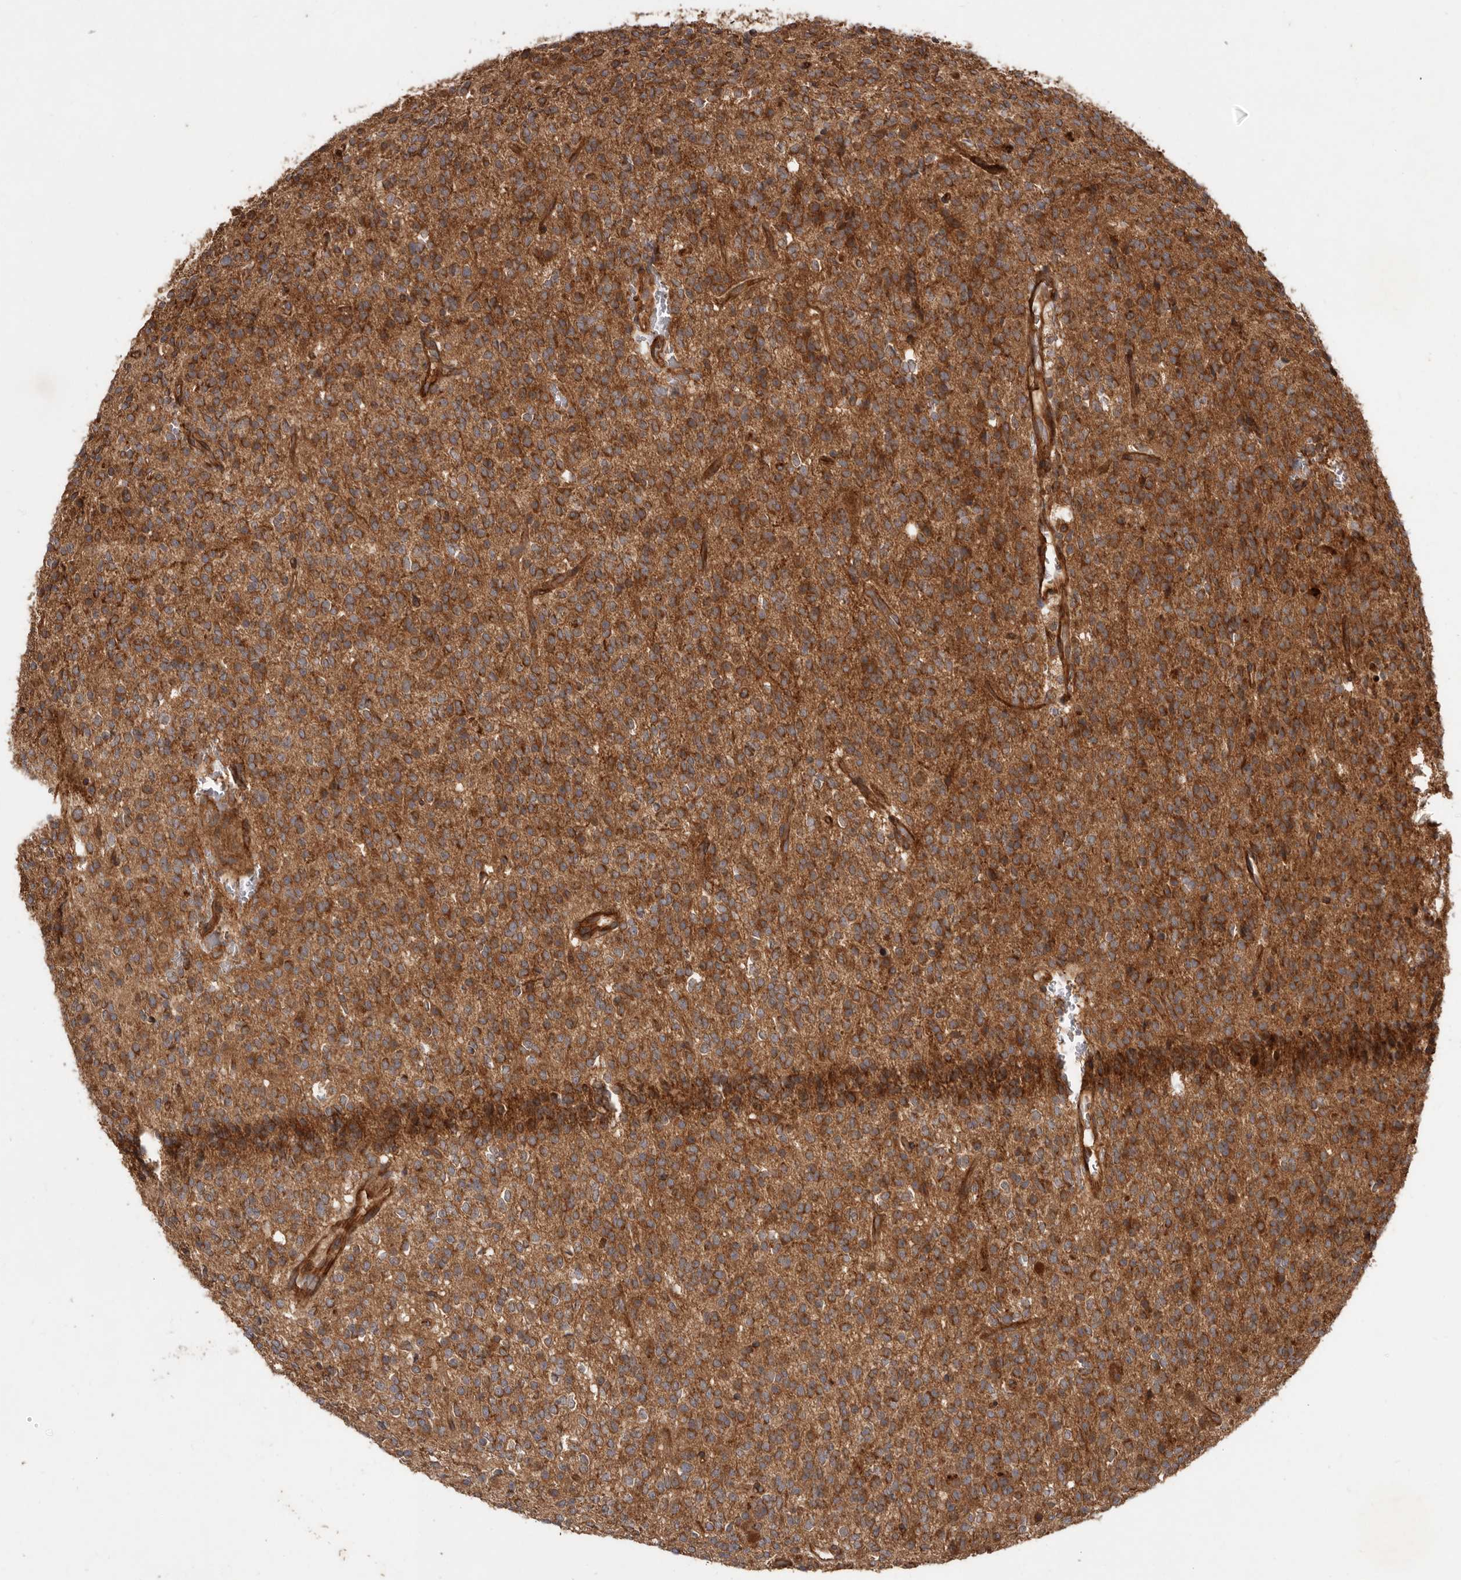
{"staining": {"intensity": "moderate", "quantity": ">75%", "location": "cytoplasmic/membranous"}, "tissue": "glioma", "cell_type": "Tumor cells", "image_type": "cancer", "snomed": [{"axis": "morphology", "description": "Glioma, malignant, High grade"}, {"axis": "topography", "description": "Brain"}], "caption": "Protein expression analysis of malignant glioma (high-grade) displays moderate cytoplasmic/membranous positivity in about >75% of tumor cells.", "gene": "STK36", "patient": {"sex": "male", "age": 34}}